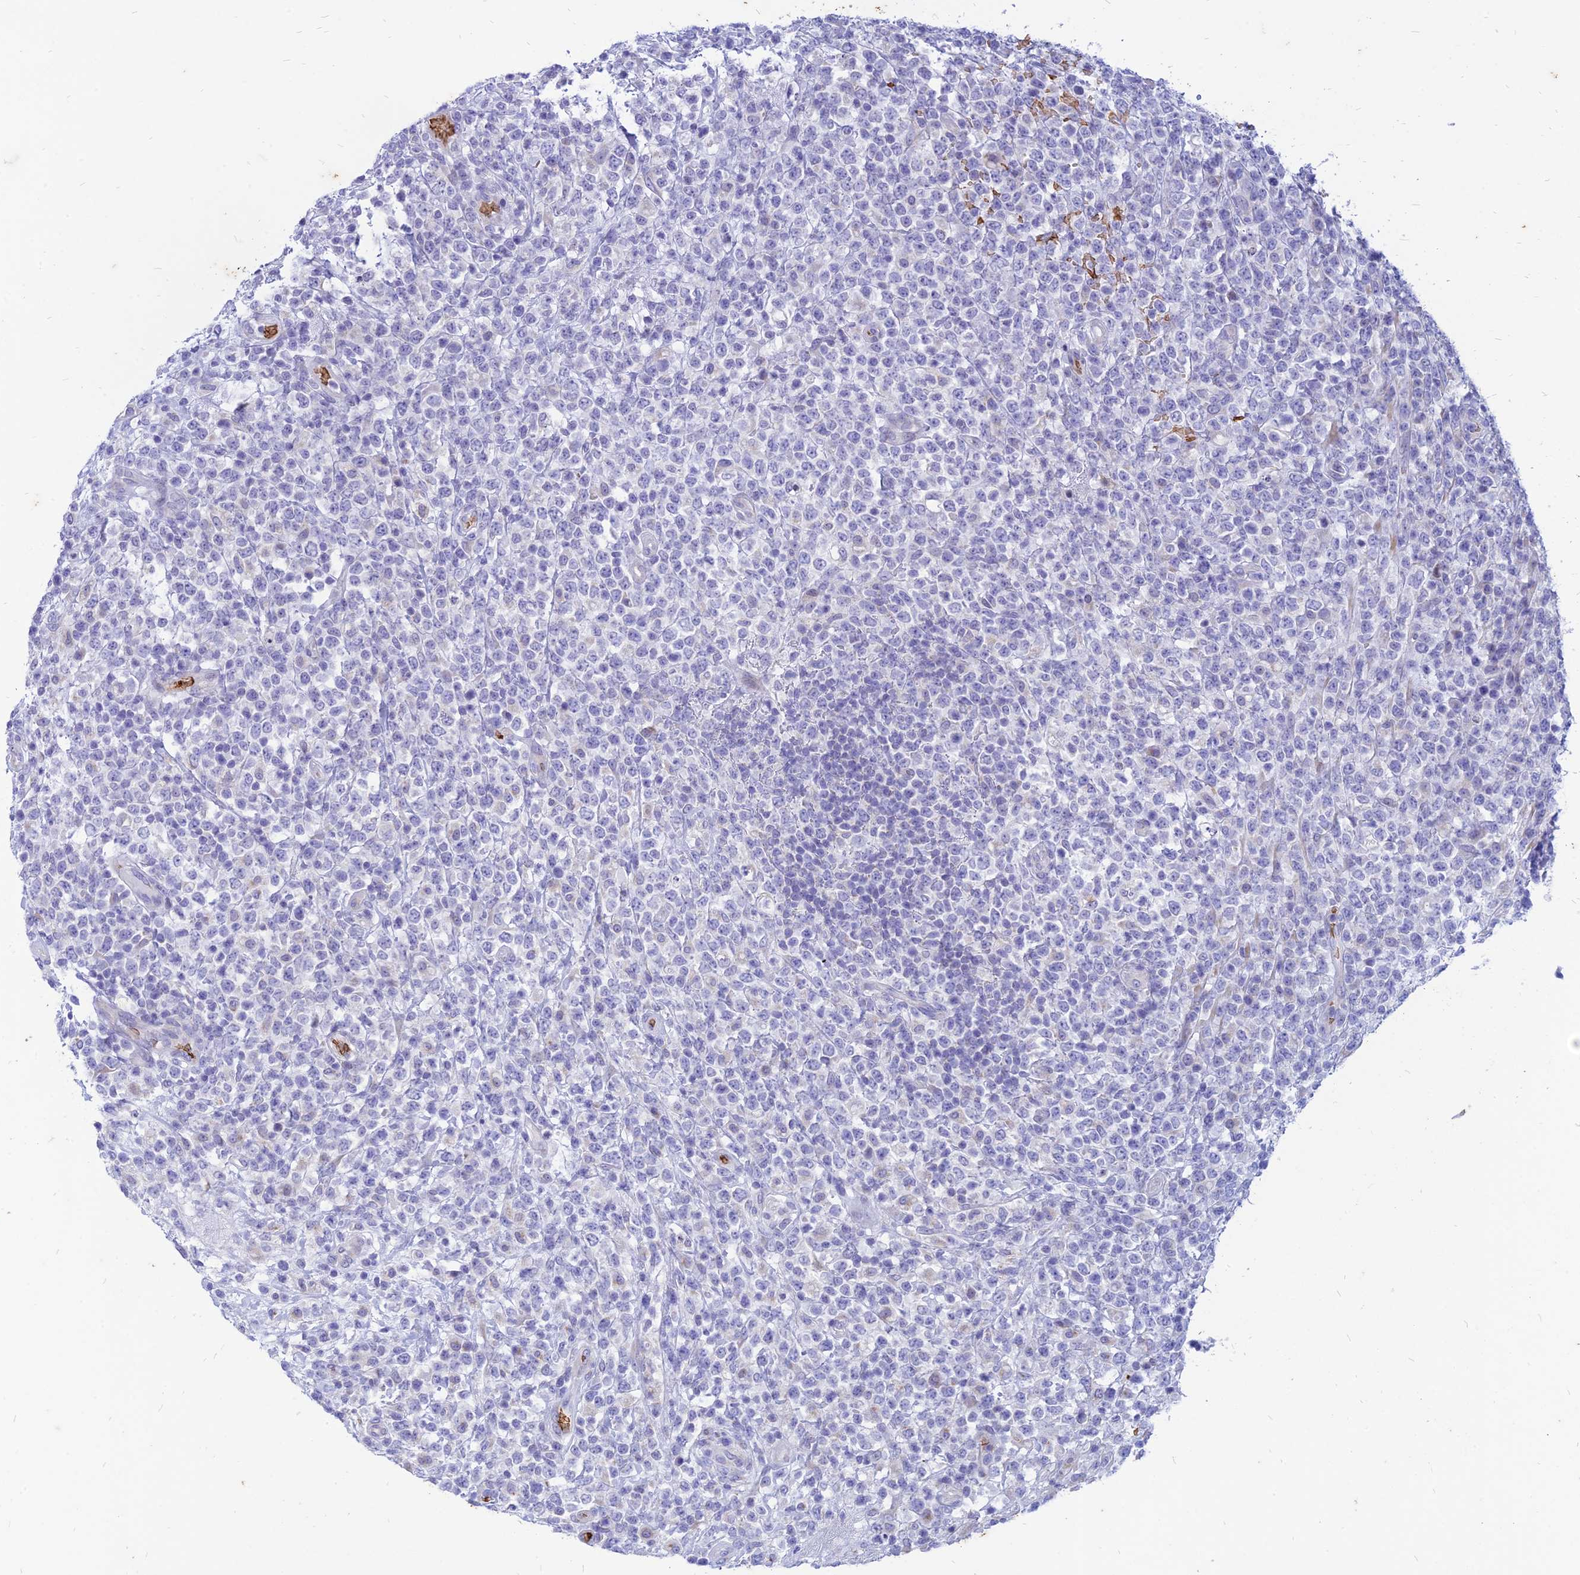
{"staining": {"intensity": "negative", "quantity": "none", "location": "none"}, "tissue": "lymphoma", "cell_type": "Tumor cells", "image_type": "cancer", "snomed": [{"axis": "morphology", "description": "Malignant lymphoma, non-Hodgkin's type, High grade"}, {"axis": "topography", "description": "Colon"}], "caption": "IHC photomicrograph of human lymphoma stained for a protein (brown), which displays no staining in tumor cells. (DAB (3,3'-diaminobenzidine) immunohistochemistry visualized using brightfield microscopy, high magnification).", "gene": "HHAT", "patient": {"sex": "female", "age": 53}}